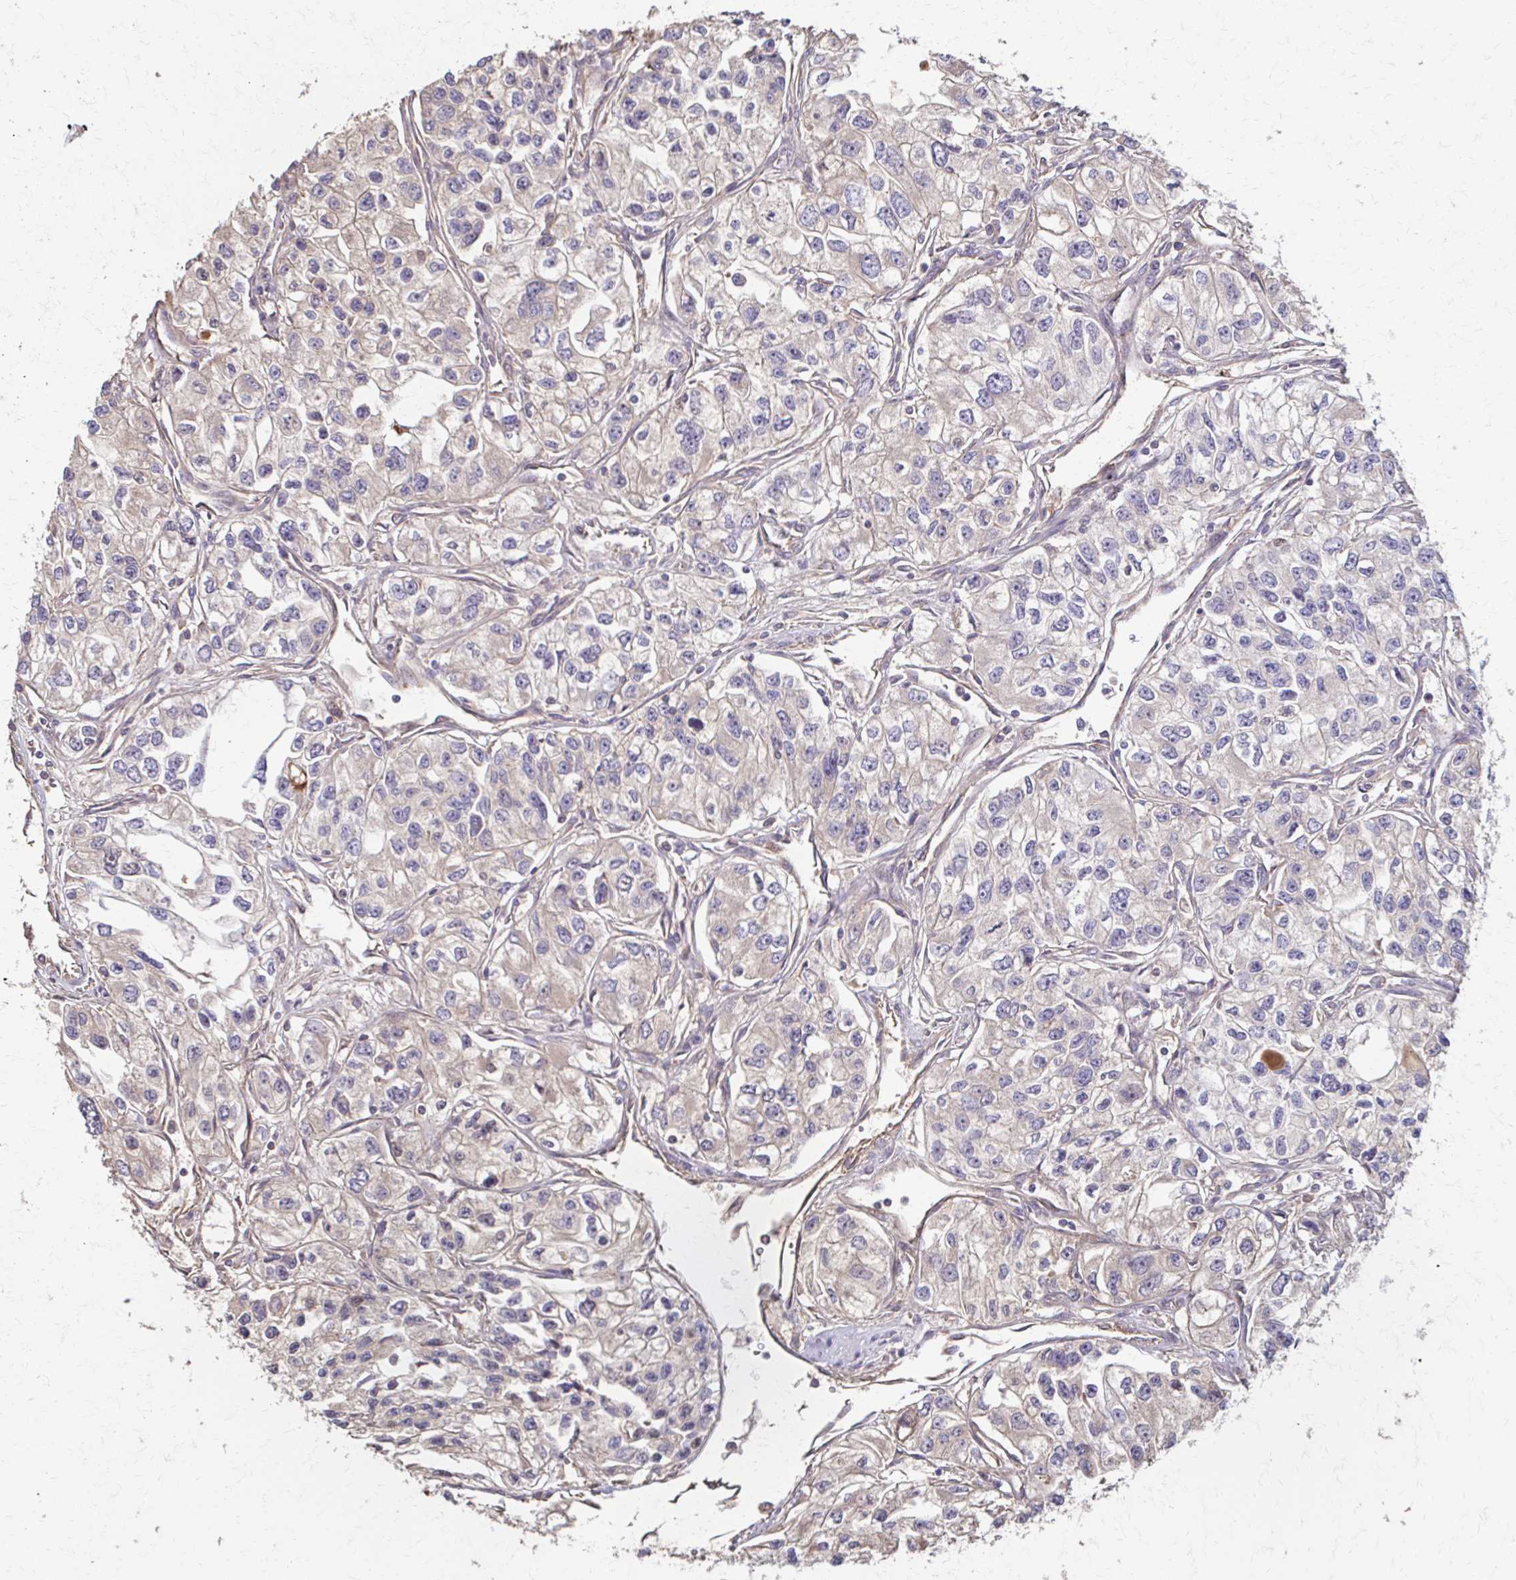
{"staining": {"intensity": "negative", "quantity": "none", "location": "none"}, "tissue": "renal cancer", "cell_type": "Tumor cells", "image_type": "cancer", "snomed": [{"axis": "morphology", "description": "Adenocarcinoma, NOS"}, {"axis": "topography", "description": "Kidney"}], "caption": "IHC of renal cancer shows no expression in tumor cells.", "gene": "IL18BP", "patient": {"sex": "female", "age": 59}}